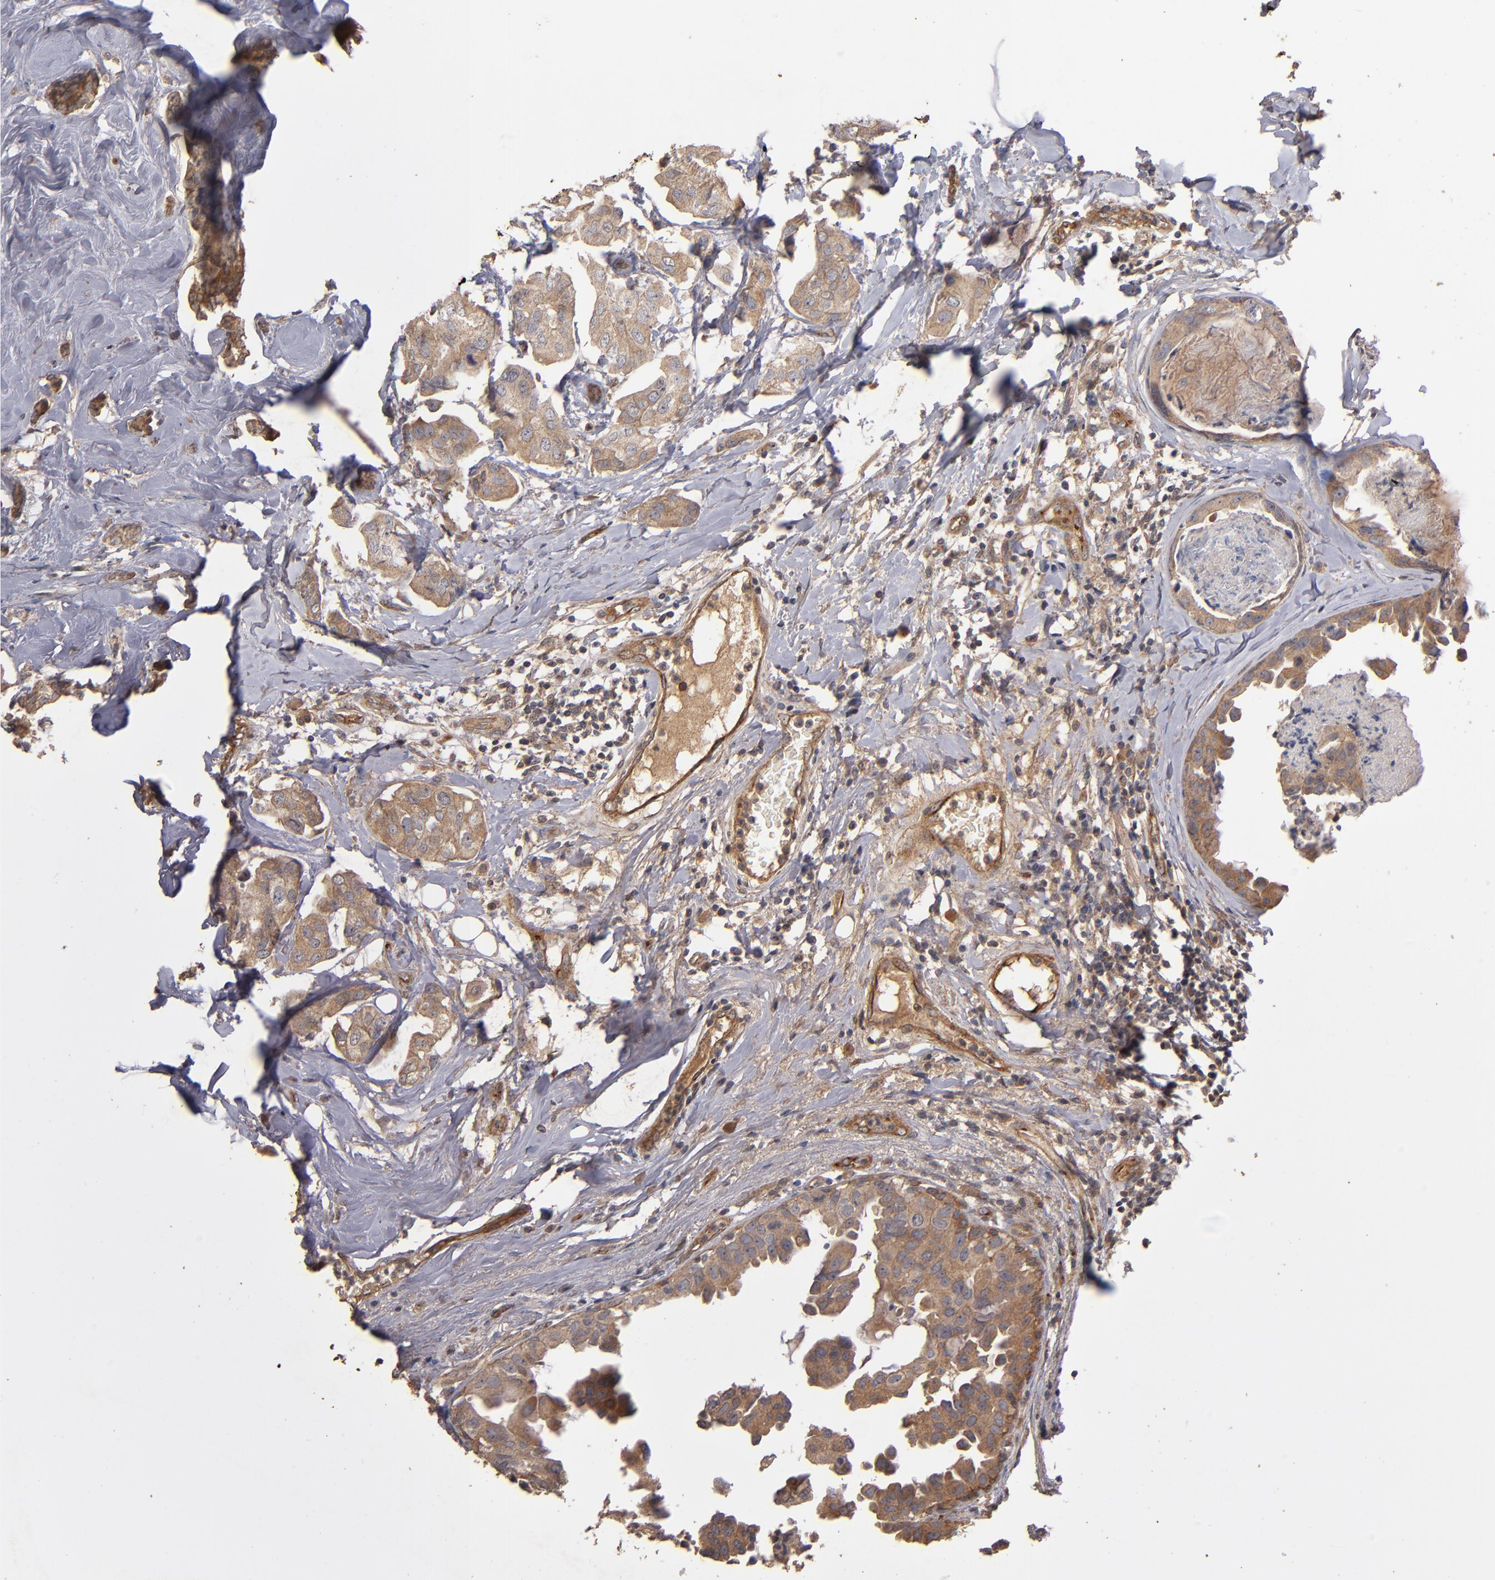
{"staining": {"intensity": "strong", "quantity": ">75%", "location": "cytoplasmic/membranous"}, "tissue": "breast cancer", "cell_type": "Tumor cells", "image_type": "cancer", "snomed": [{"axis": "morphology", "description": "Duct carcinoma"}, {"axis": "topography", "description": "Breast"}], "caption": "Immunohistochemistry (IHC) (DAB (3,3'-diaminobenzidine)) staining of breast cancer demonstrates strong cytoplasmic/membranous protein staining in about >75% of tumor cells. (Brightfield microscopy of DAB IHC at high magnification).", "gene": "DIPK2B", "patient": {"sex": "female", "age": 40}}